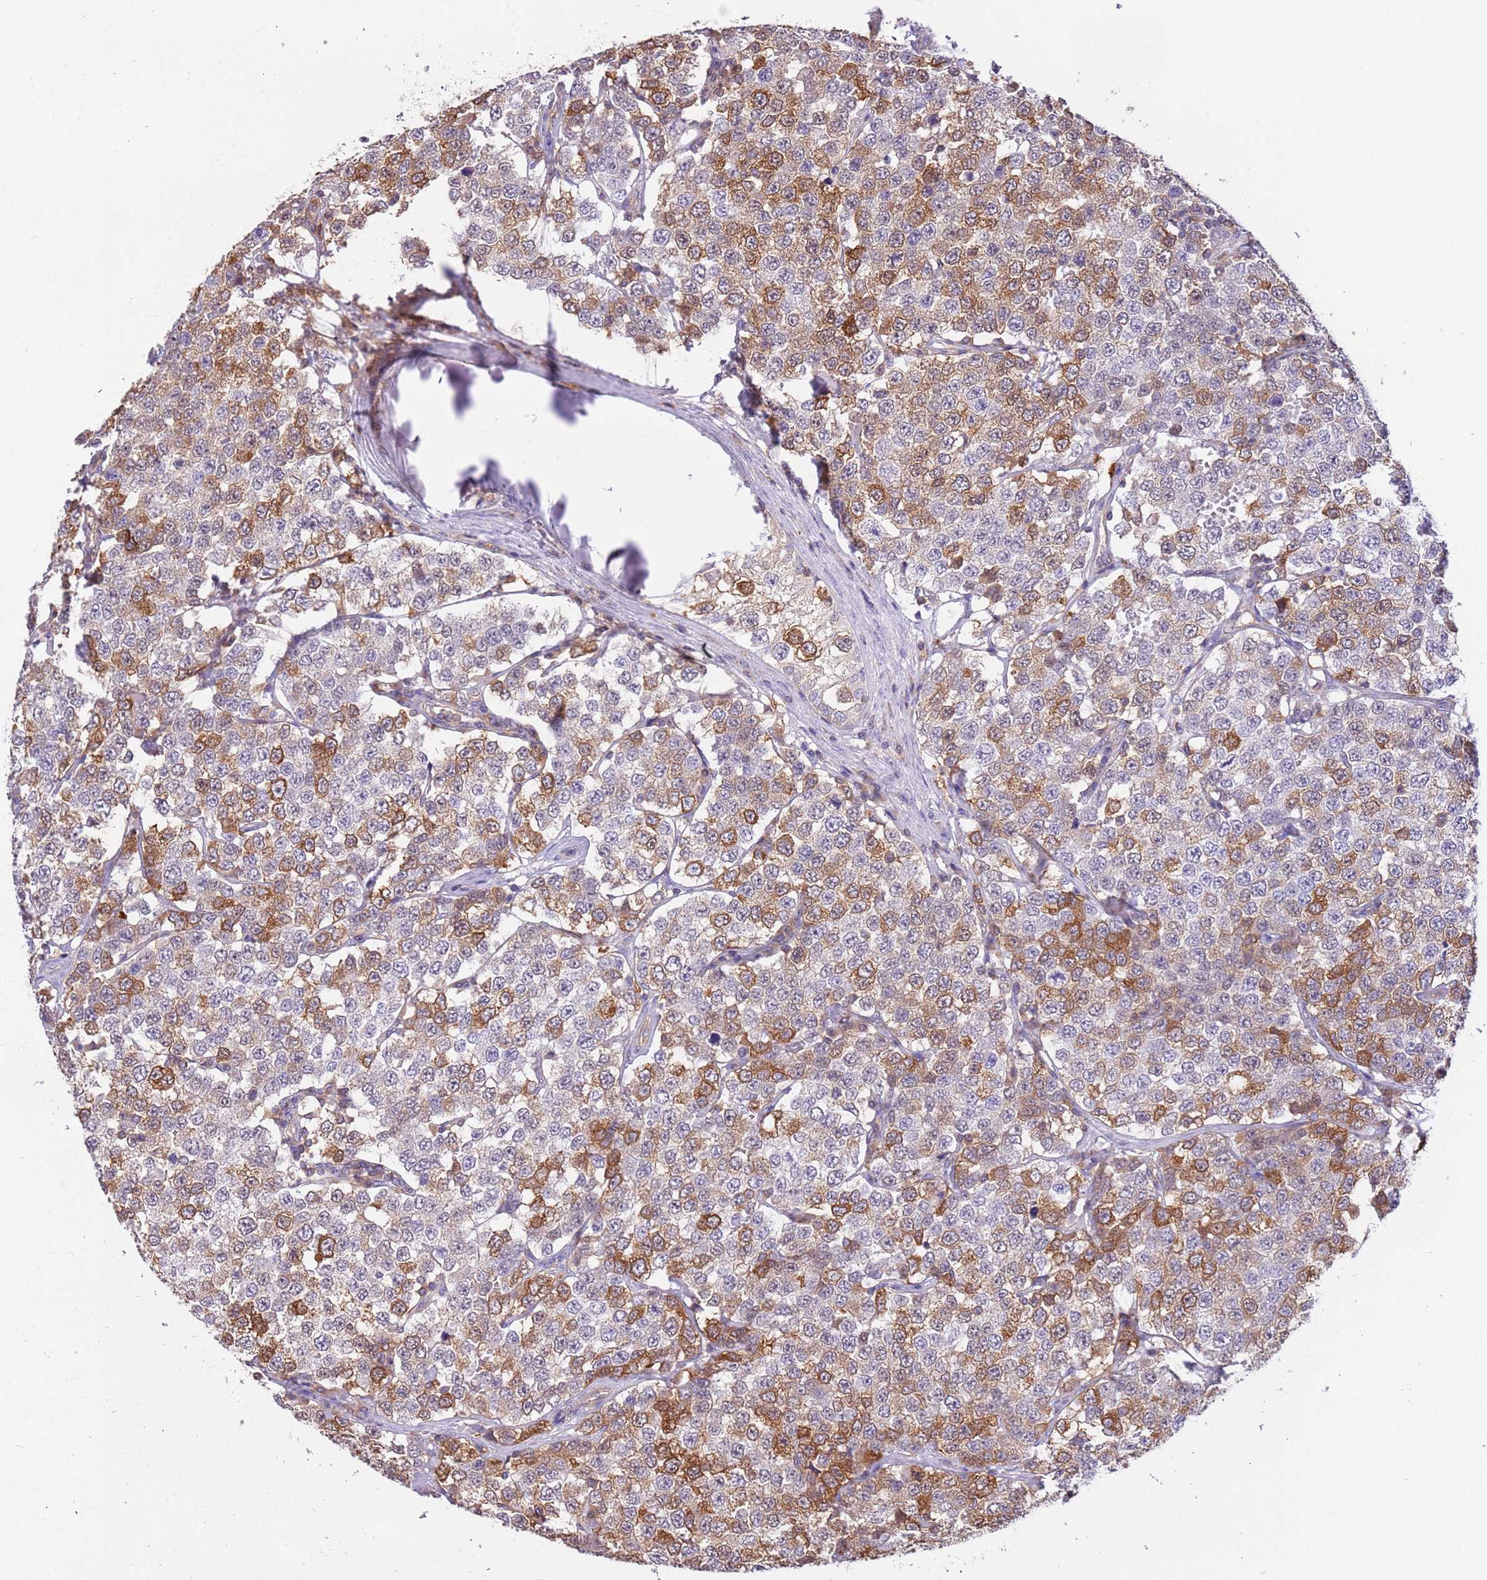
{"staining": {"intensity": "strong", "quantity": "25%-75%", "location": "cytoplasmic/membranous"}, "tissue": "testis cancer", "cell_type": "Tumor cells", "image_type": "cancer", "snomed": [{"axis": "morphology", "description": "Seminoma, NOS"}, {"axis": "topography", "description": "Testis"}], "caption": "A brown stain labels strong cytoplasmic/membranous expression of a protein in human testis seminoma tumor cells.", "gene": "STIP1", "patient": {"sex": "male", "age": 34}}